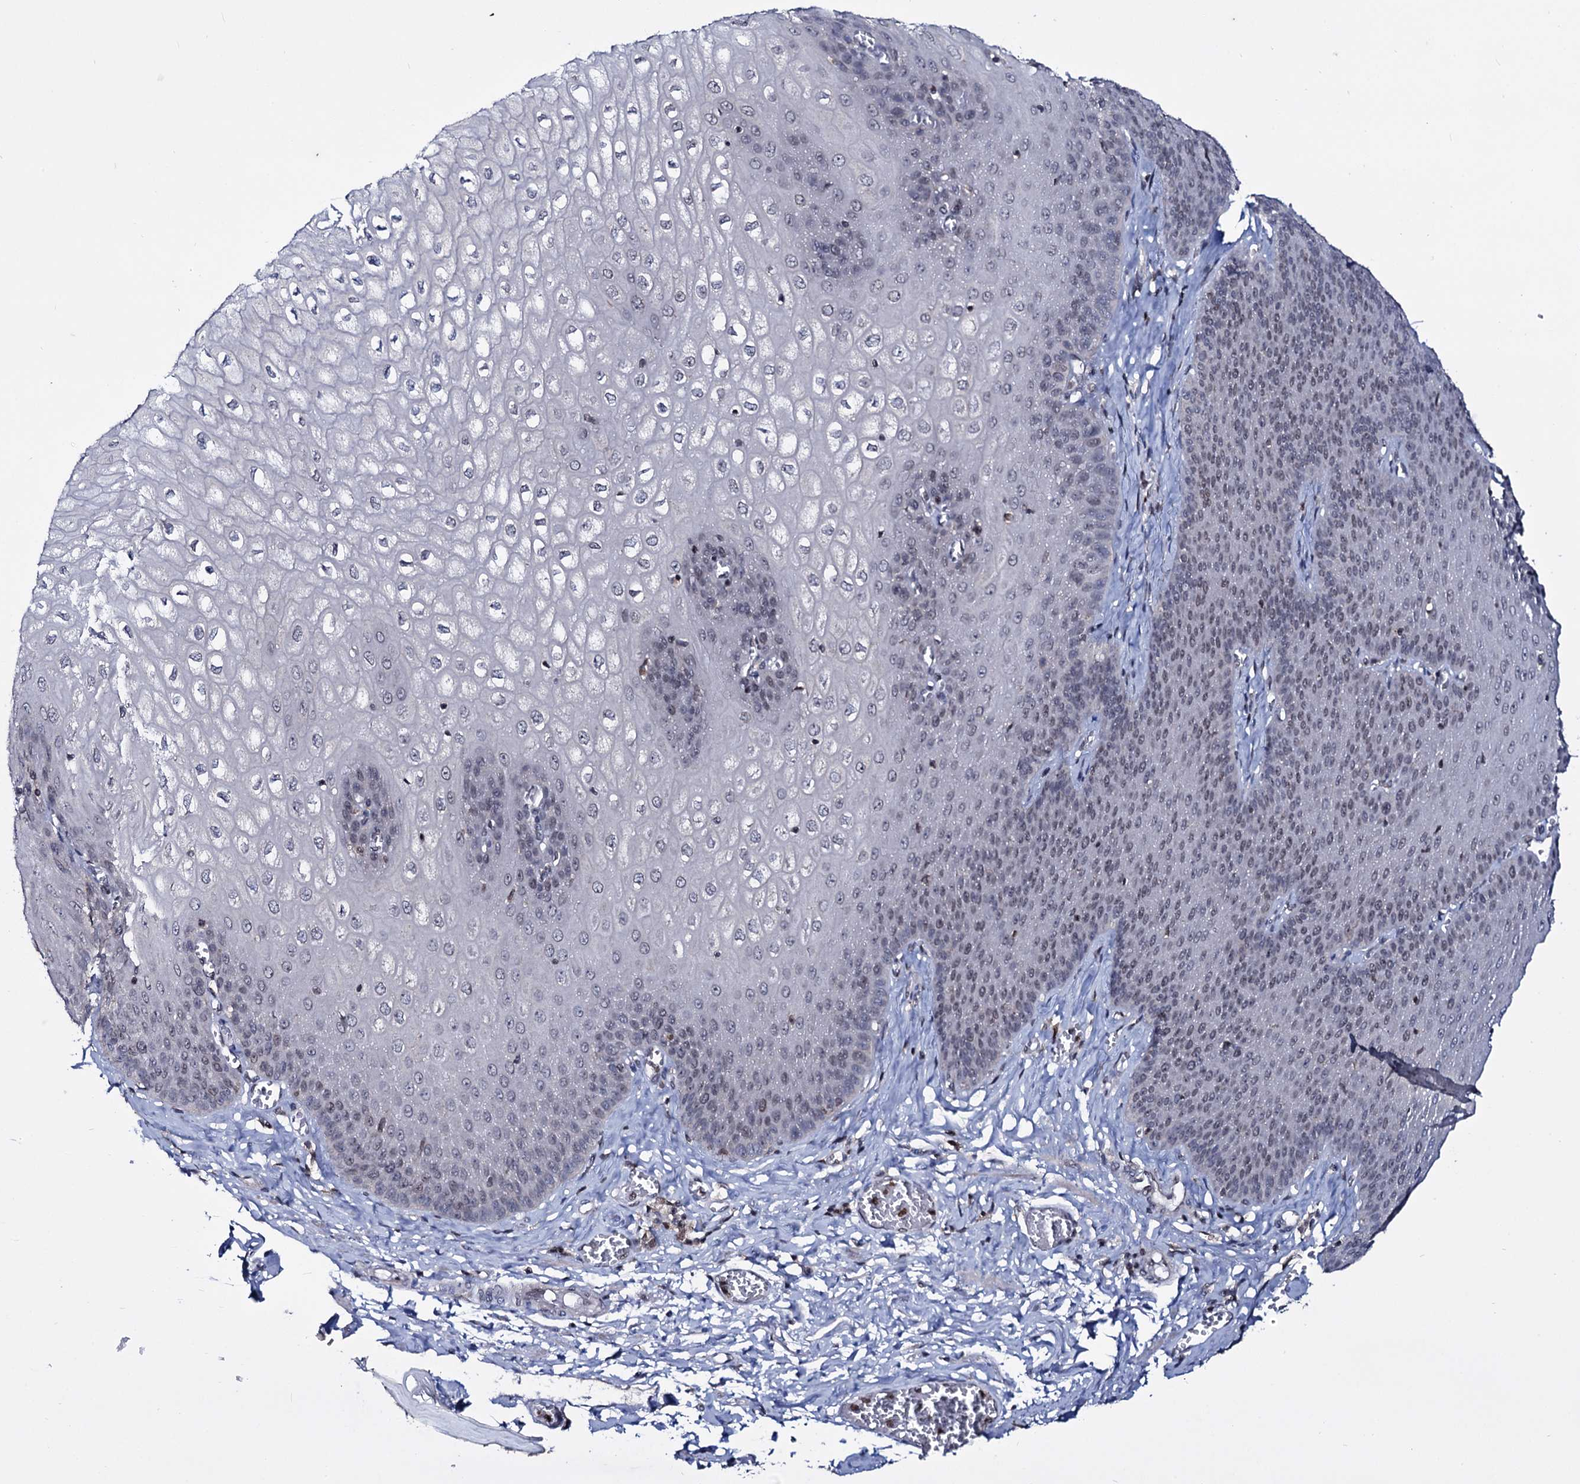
{"staining": {"intensity": "weak", "quantity": "<25%", "location": "nuclear"}, "tissue": "esophagus", "cell_type": "Squamous epithelial cells", "image_type": "normal", "snomed": [{"axis": "morphology", "description": "Normal tissue, NOS"}, {"axis": "topography", "description": "Esophagus"}], "caption": "The histopathology image shows no staining of squamous epithelial cells in benign esophagus.", "gene": "SMCHD1", "patient": {"sex": "male", "age": 60}}